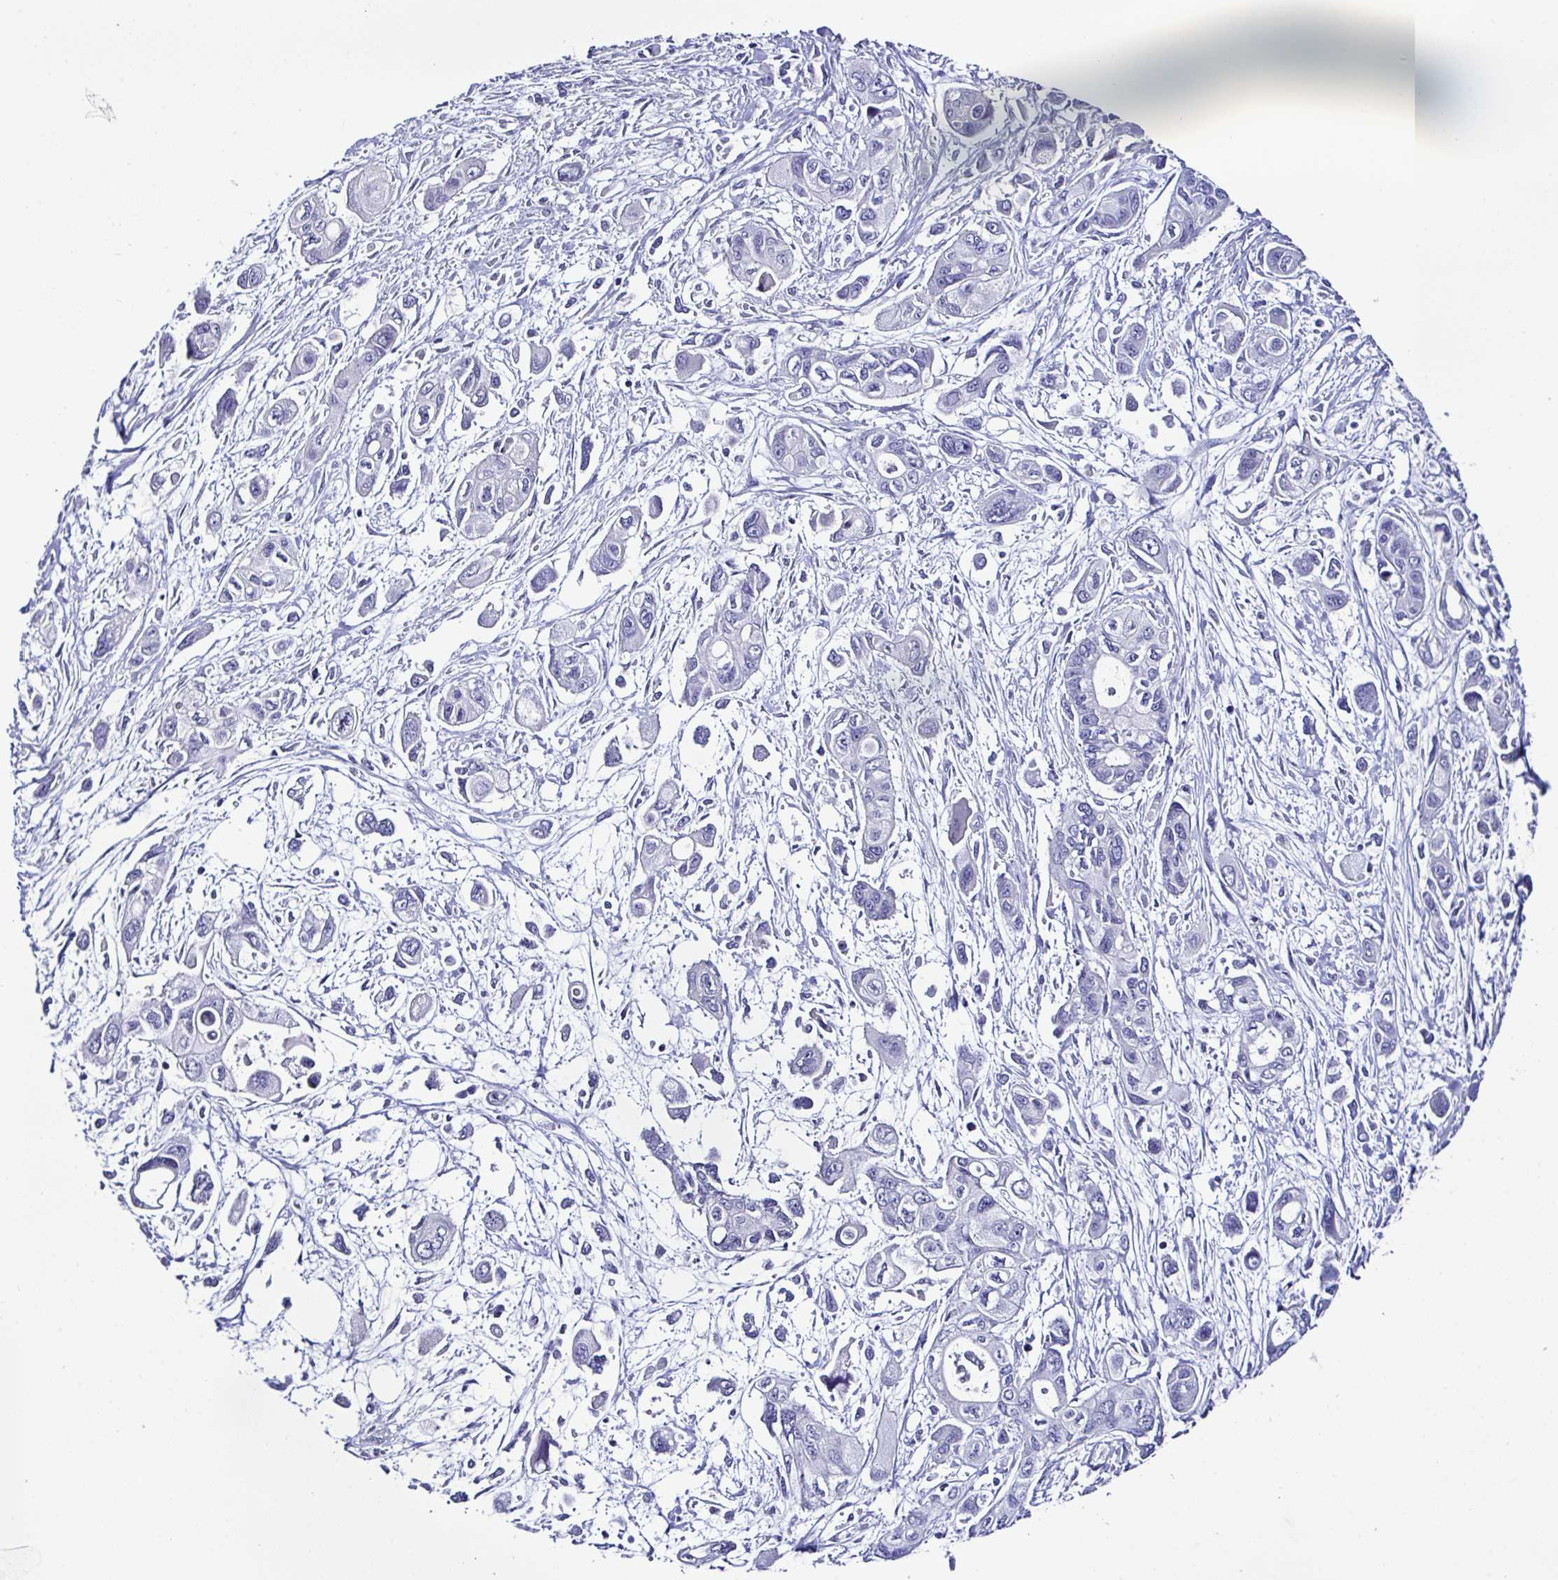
{"staining": {"intensity": "negative", "quantity": "none", "location": "none"}, "tissue": "pancreatic cancer", "cell_type": "Tumor cells", "image_type": "cancer", "snomed": [{"axis": "morphology", "description": "Adenocarcinoma, NOS"}, {"axis": "topography", "description": "Pancreas"}], "caption": "Tumor cells show no significant staining in pancreatic cancer (adenocarcinoma). (DAB immunohistochemistry, high magnification).", "gene": "MED11", "patient": {"sex": "female", "age": 47}}